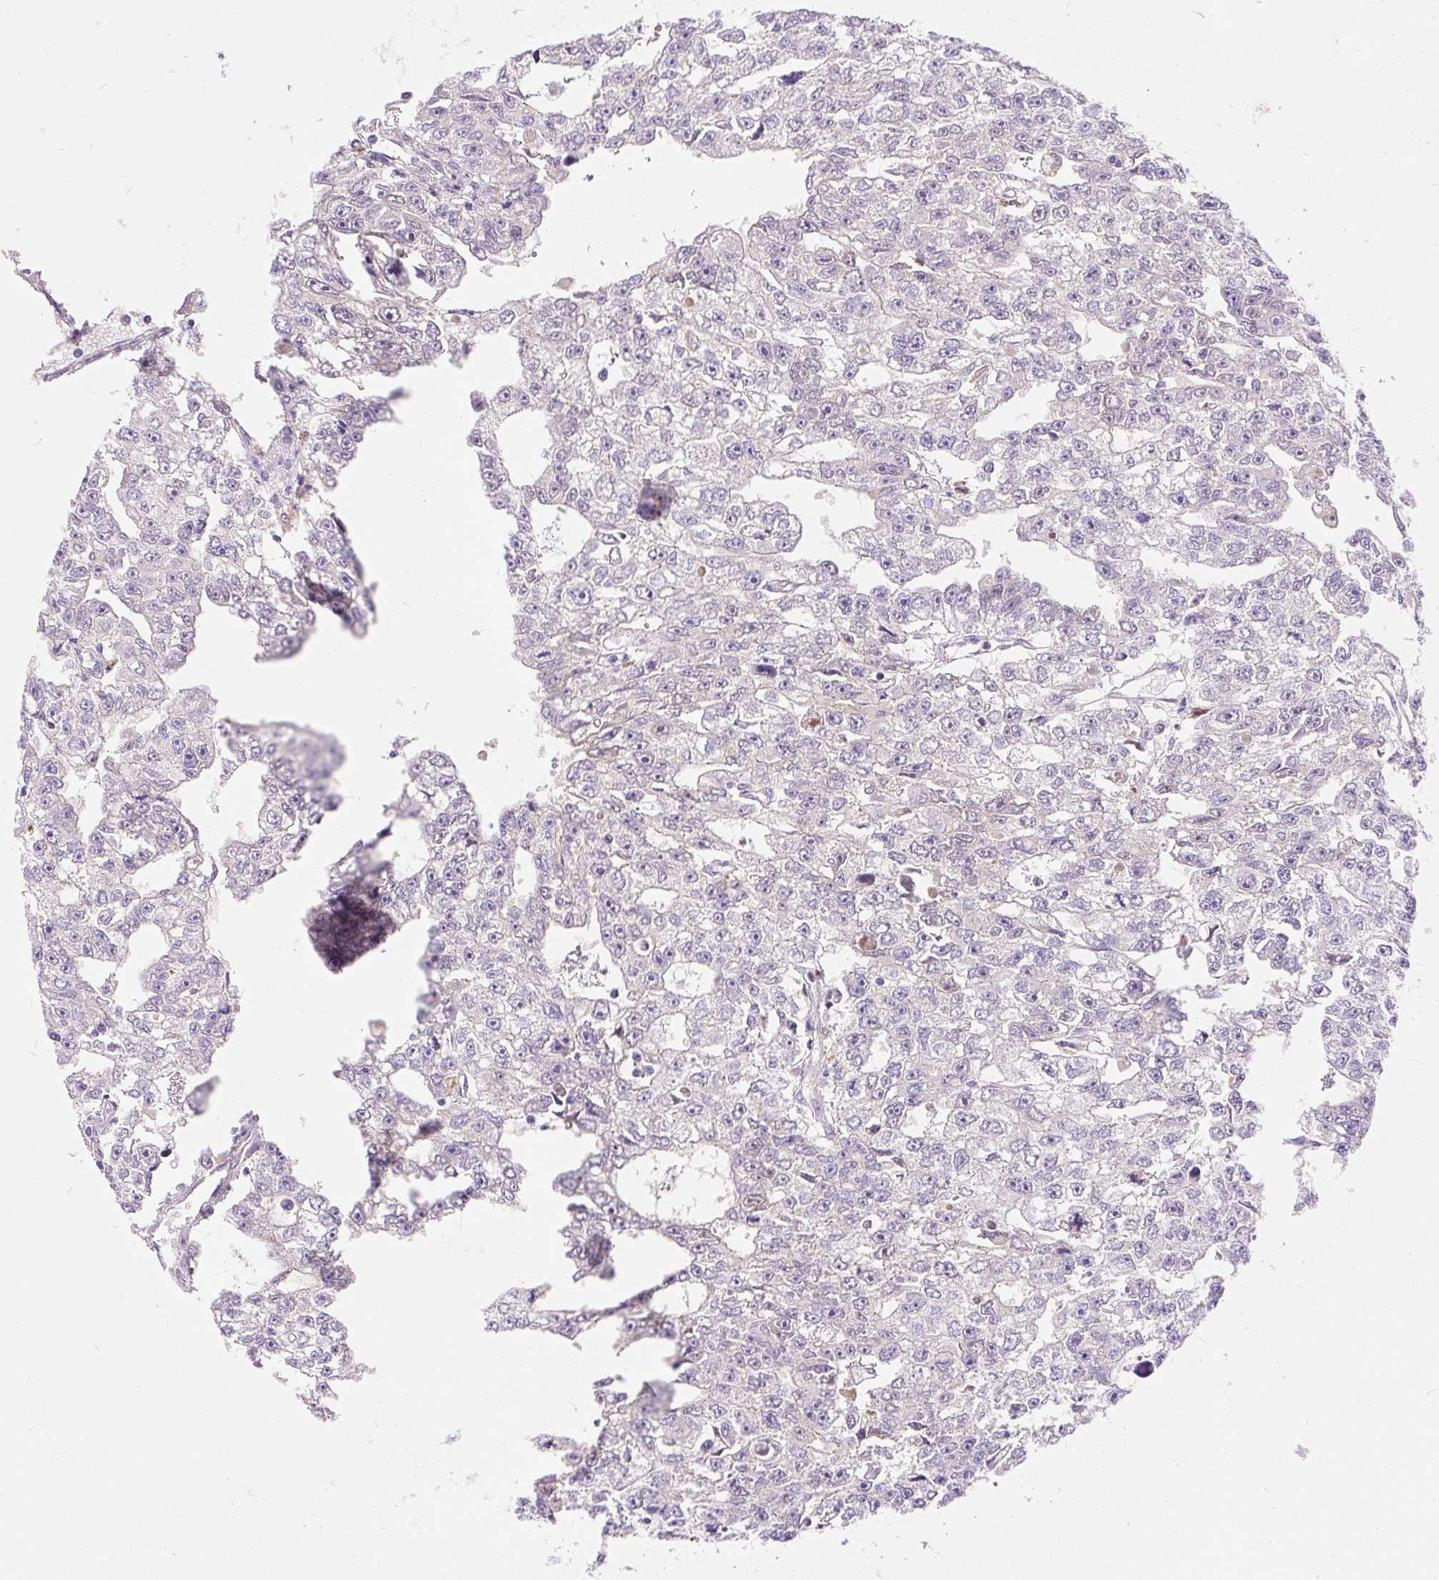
{"staining": {"intensity": "negative", "quantity": "none", "location": "none"}, "tissue": "testis cancer", "cell_type": "Tumor cells", "image_type": "cancer", "snomed": [{"axis": "morphology", "description": "Carcinoma, Embryonal, NOS"}, {"axis": "topography", "description": "Testis"}], "caption": "IHC photomicrograph of testis cancer stained for a protein (brown), which exhibits no positivity in tumor cells.", "gene": "TMEM150C", "patient": {"sex": "male", "age": 20}}